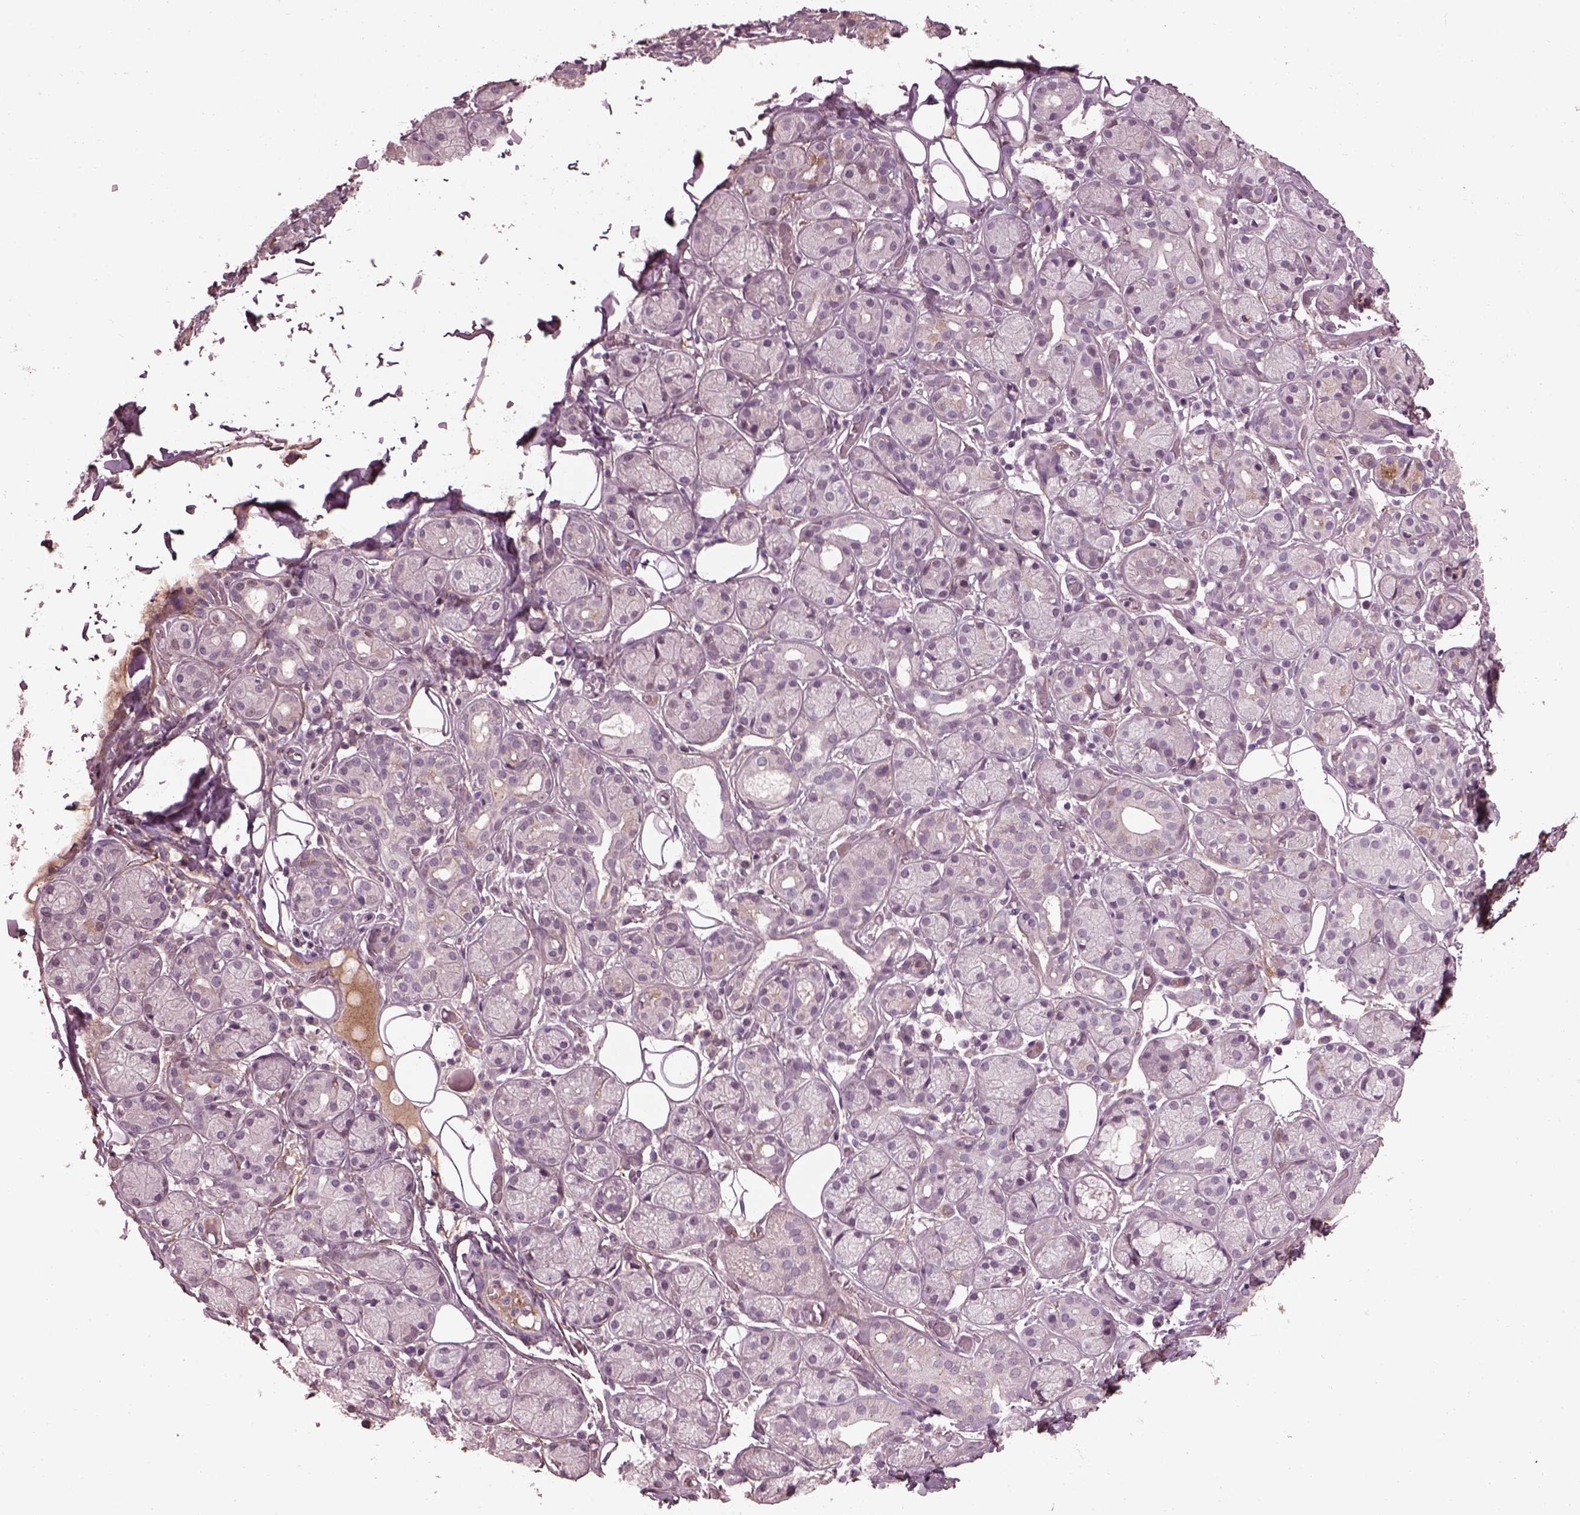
{"staining": {"intensity": "negative", "quantity": "none", "location": "none"}, "tissue": "salivary gland", "cell_type": "Glandular cells", "image_type": "normal", "snomed": [{"axis": "morphology", "description": "Normal tissue, NOS"}, {"axis": "topography", "description": "Salivary gland"}, {"axis": "topography", "description": "Peripheral nerve tissue"}], "caption": "A micrograph of salivary gland stained for a protein displays no brown staining in glandular cells. Nuclei are stained in blue.", "gene": "EFEMP1", "patient": {"sex": "male", "age": 71}}